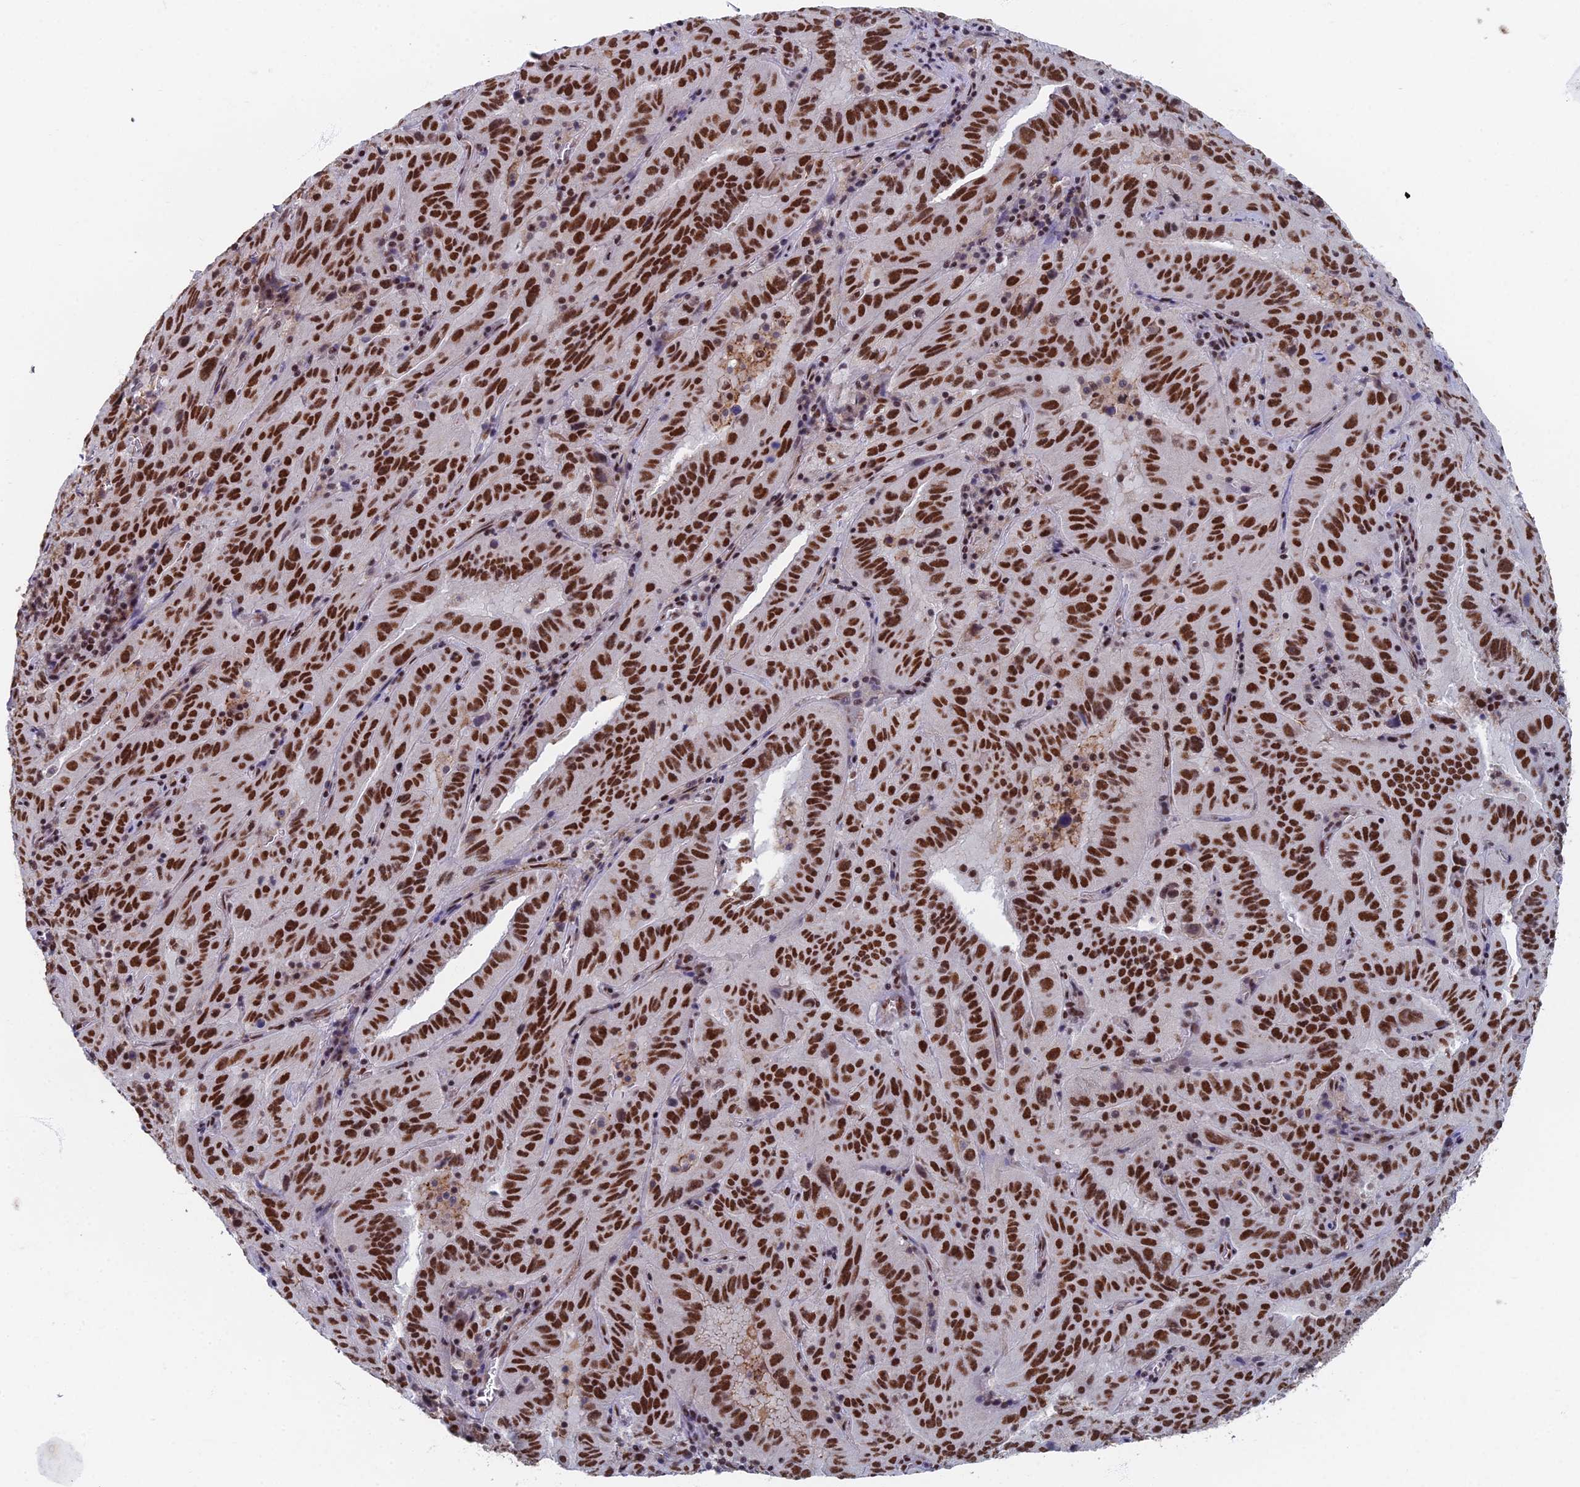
{"staining": {"intensity": "strong", "quantity": ">75%", "location": "nuclear"}, "tissue": "pancreatic cancer", "cell_type": "Tumor cells", "image_type": "cancer", "snomed": [{"axis": "morphology", "description": "Adenocarcinoma, NOS"}, {"axis": "topography", "description": "Pancreas"}], "caption": "DAB (3,3'-diaminobenzidine) immunohistochemical staining of adenocarcinoma (pancreatic) demonstrates strong nuclear protein staining in about >75% of tumor cells. The protein of interest is stained brown, and the nuclei are stained in blue (DAB (3,3'-diaminobenzidine) IHC with brightfield microscopy, high magnification).", "gene": "TAF13", "patient": {"sex": "male", "age": 63}}